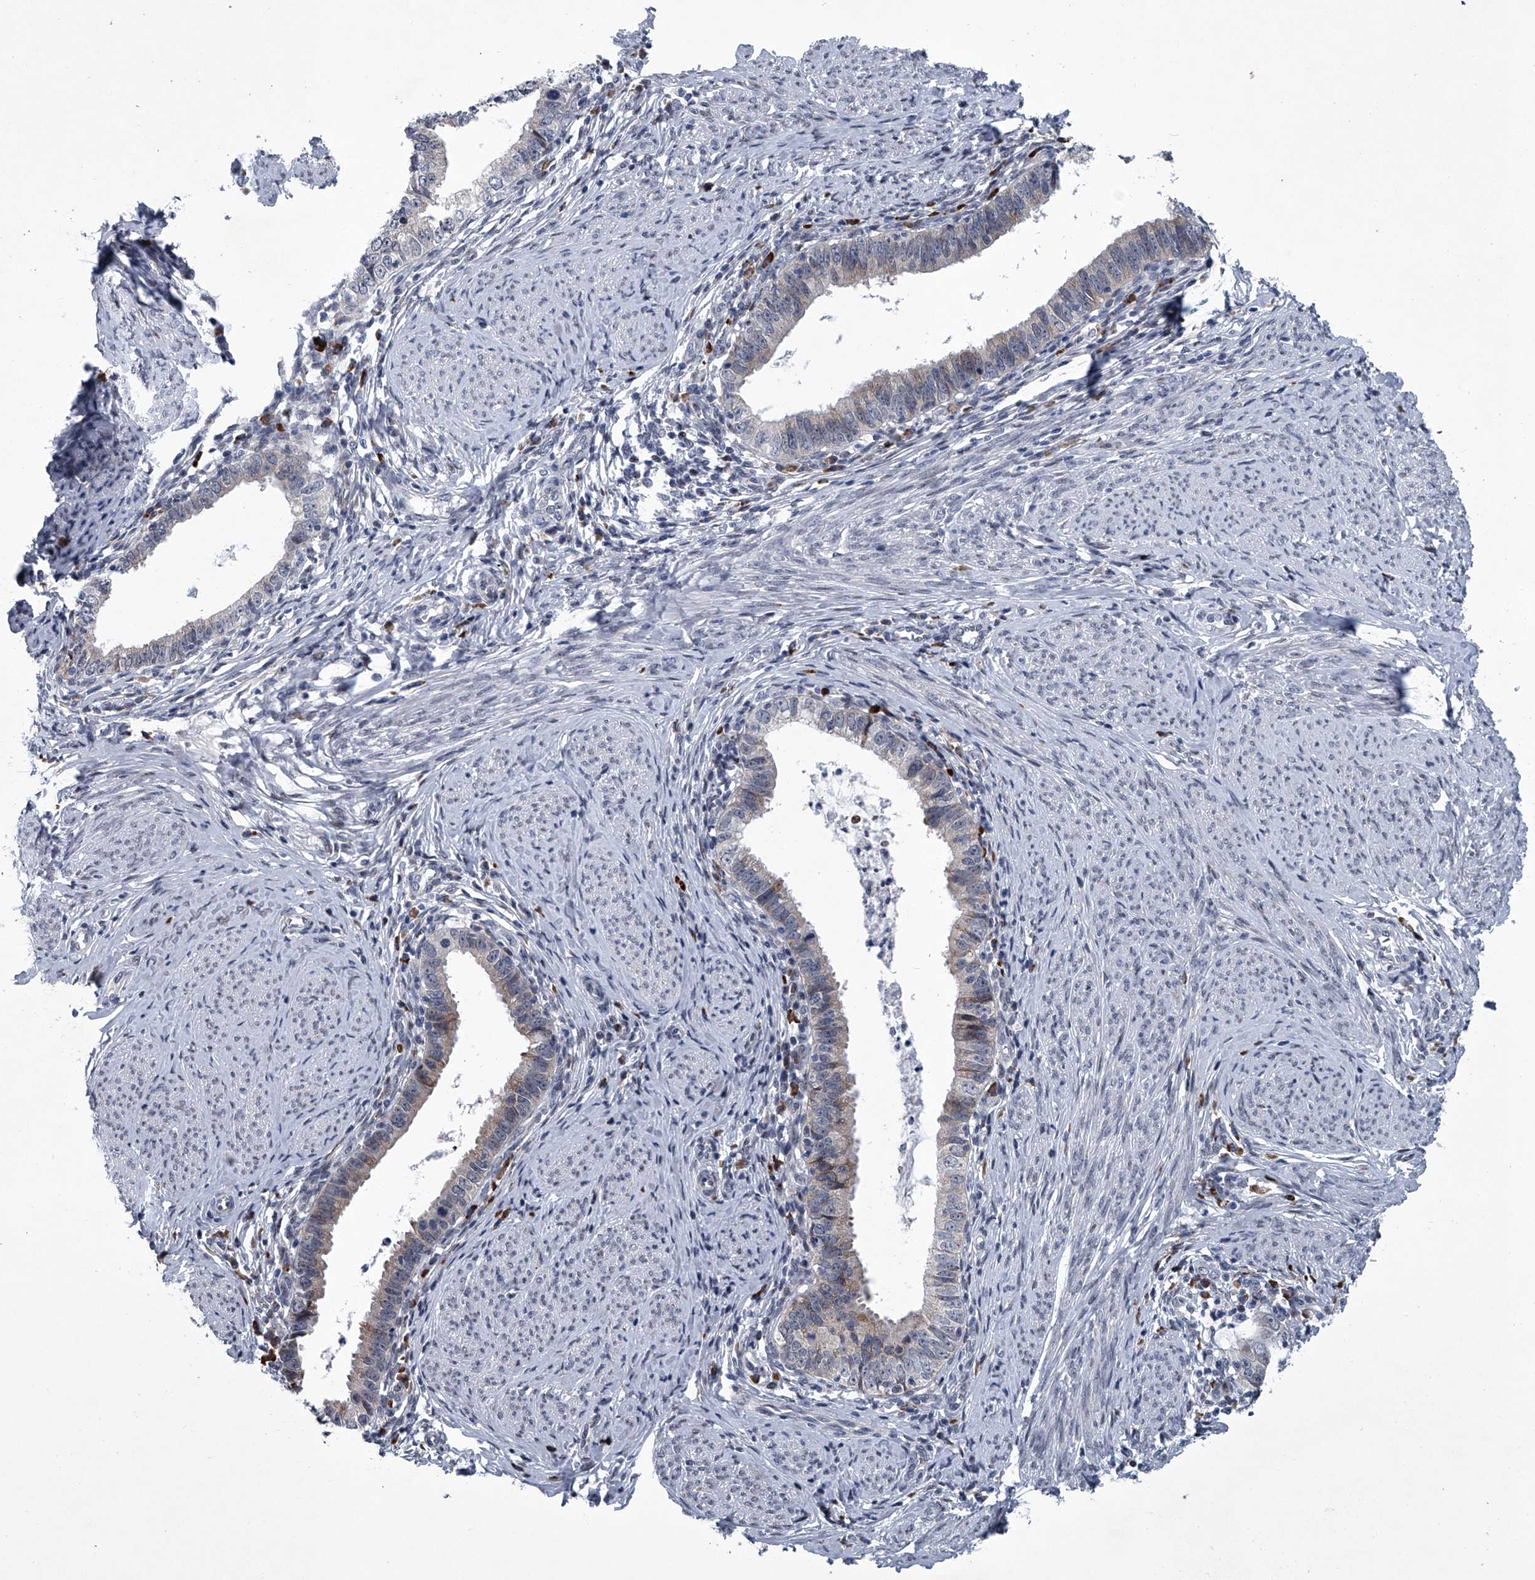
{"staining": {"intensity": "moderate", "quantity": "25%-75%", "location": "cytoplasmic/membranous"}, "tissue": "cervical cancer", "cell_type": "Tumor cells", "image_type": "cancer", "snomed": [{"axis": "morphology", "description": "Adenocarcinoma, NOS"}, {"axis": "topography", "description": "Cervix"}], "caption": "Human cervical cancer (adenocarcinoma) stained with a protein marker exhibits moderate staining in tumor cells.", "gene": "PPP2R5D", "patient": {"sex": "female", "age": 36}}